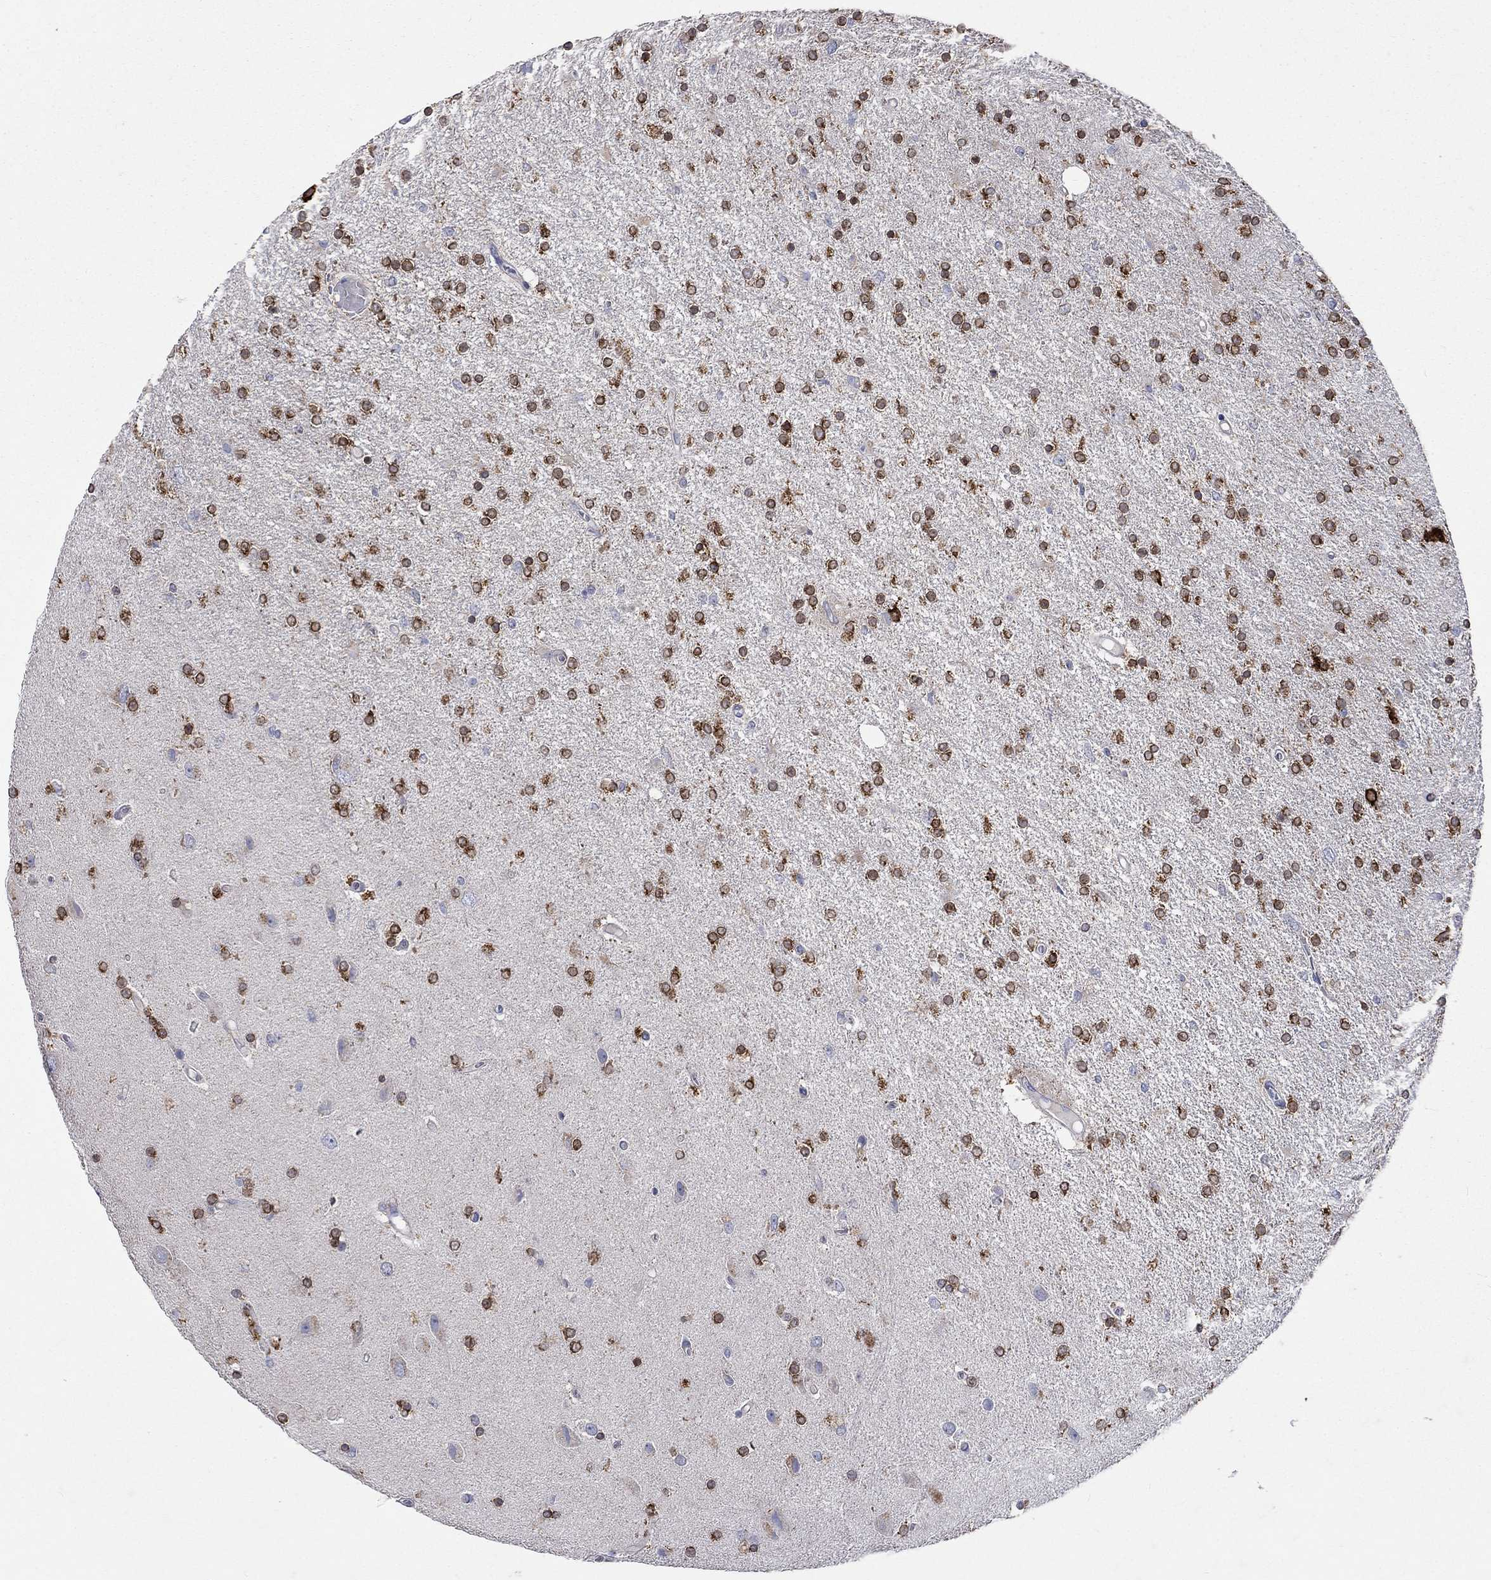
{"staining": {"intensity": "strong", "quantity": ">75%", "location": "cytoplasmic/membranous"}, "tissue": "glioma", "cell_type": "Tumor cells", "image_type": "cancer", "snomed": [{"axis": "morphology", "description": "Glioma, malignant, High grade"}, {"axis": "topography", "description": "Cerebral cortex"}], "caption": "Immunohistochemical staining of human glioma displays high levels of strong cytoplasmic/membranous protein staining in about >75% of tumor cells.", "gene": "UGT8", "patient": {"sex": "male", "age": 70}}